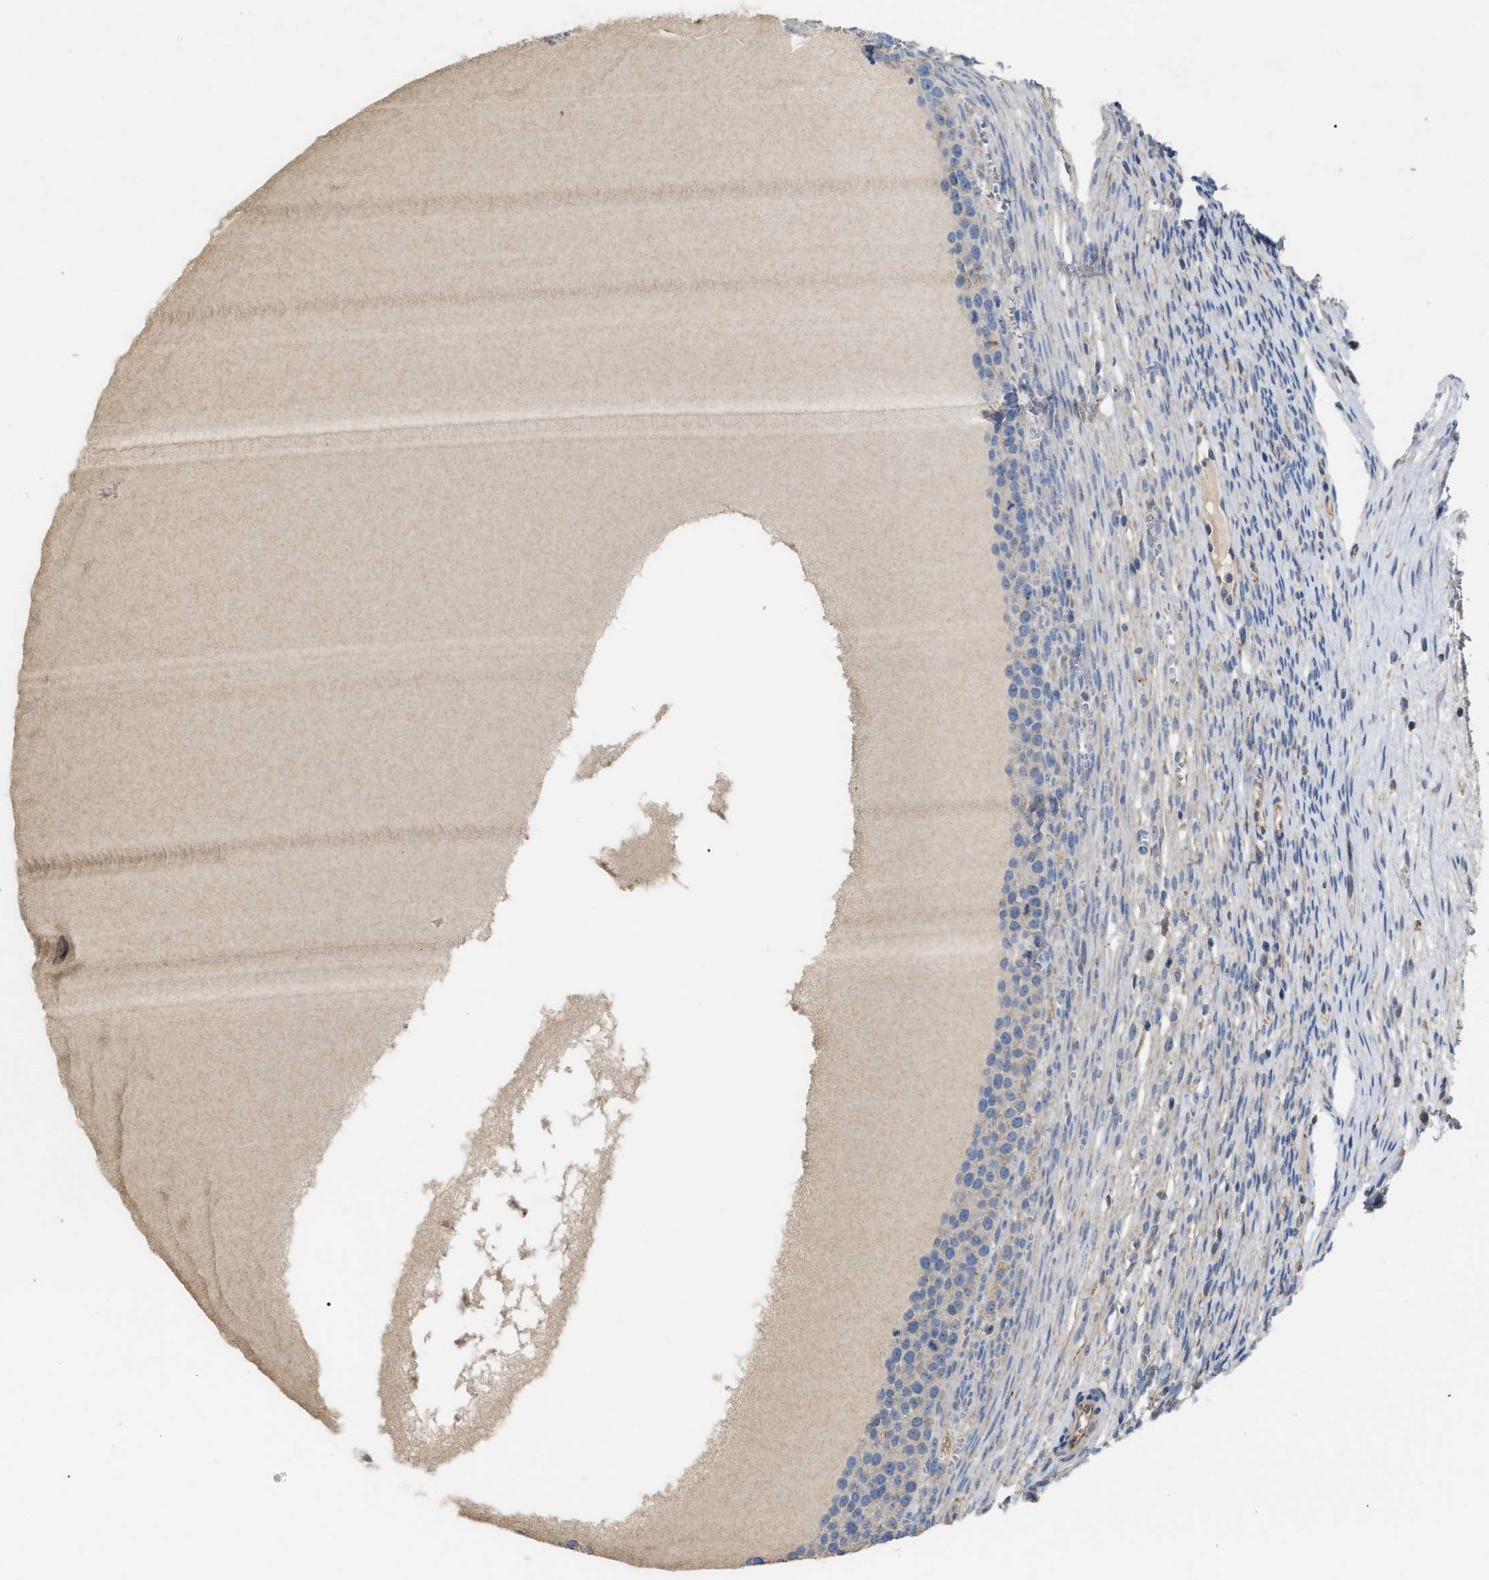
{"staining": {"intensity": "weak", "quantity": ">75%", "location": "cytoplasmic/membranous"}, "tissue": "ovary", "cell_type": "Ovarian stroma cells", "image_type": "normal", "snomed": [{"axis": "morphology", "description": "Normal tissue, NOS"}, {"axis": "topography", "description": "Ovary"}], "caption": "Protein staining of unremarkable ovary exhibits weak cytoplasmic/membranous expression in approximately >75% of ovarian stroma cells.", "gene": "DHX58", "patient": {"sex": "female", "age": 33}}